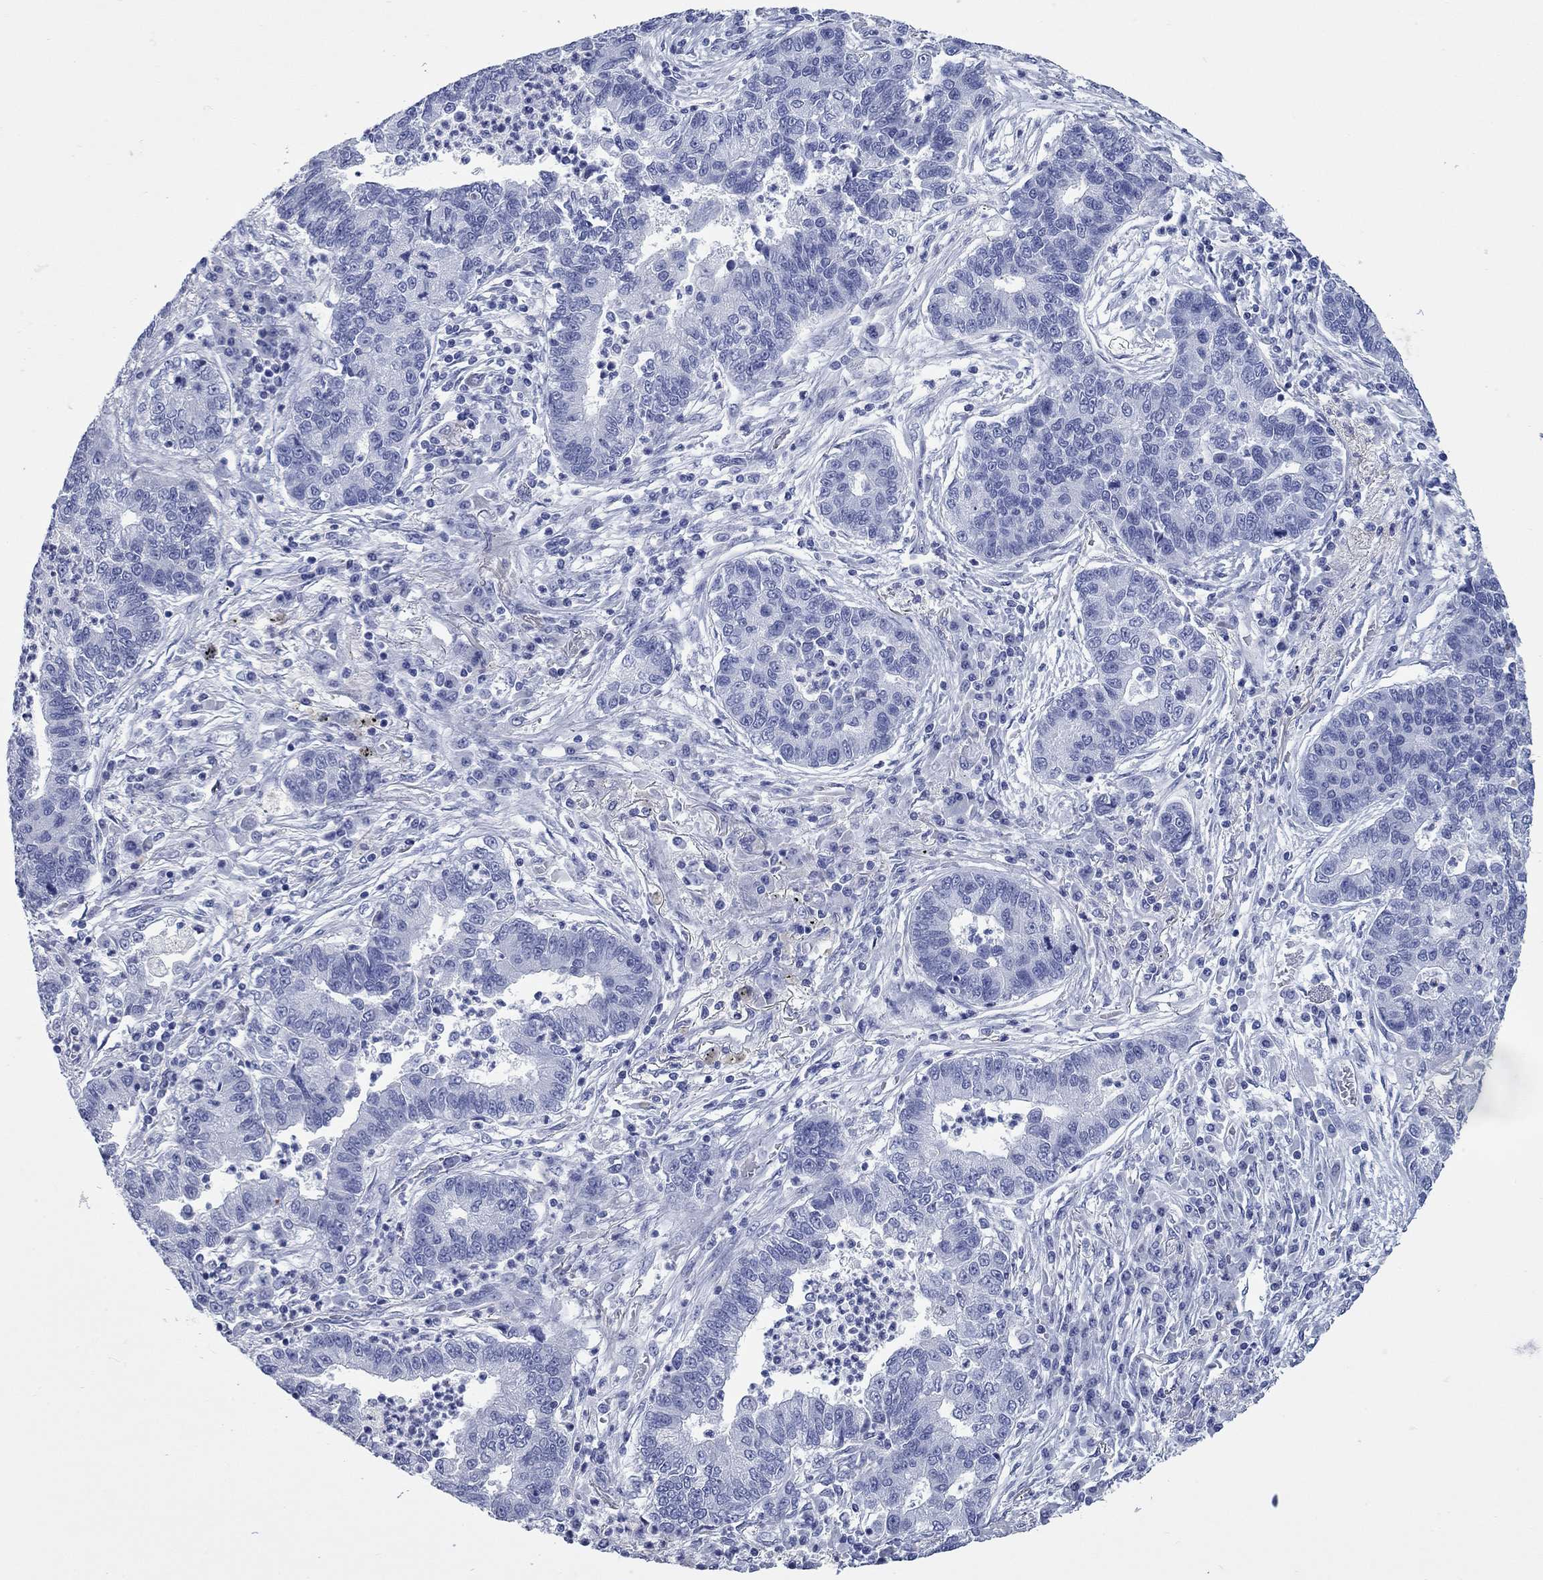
{"staining": {"intensity": "negative", "quantity": "none", "location": "none"}, "tissue": "lung cancer", "cell_type": "Tumor cells", "image_type": "cancer", "snomed": [{"axis": "morphology", "description": "Adenocarcinoma, NOS"}, {"axis": "topography", "description": "Lung"}], "caption": "A histopathology image of human lung cancer is negative for staining in tumor cells. (DAB IHC, high magnification).", "gene": "CCNA1", "patient": {"sex": "female", "age": 57}}